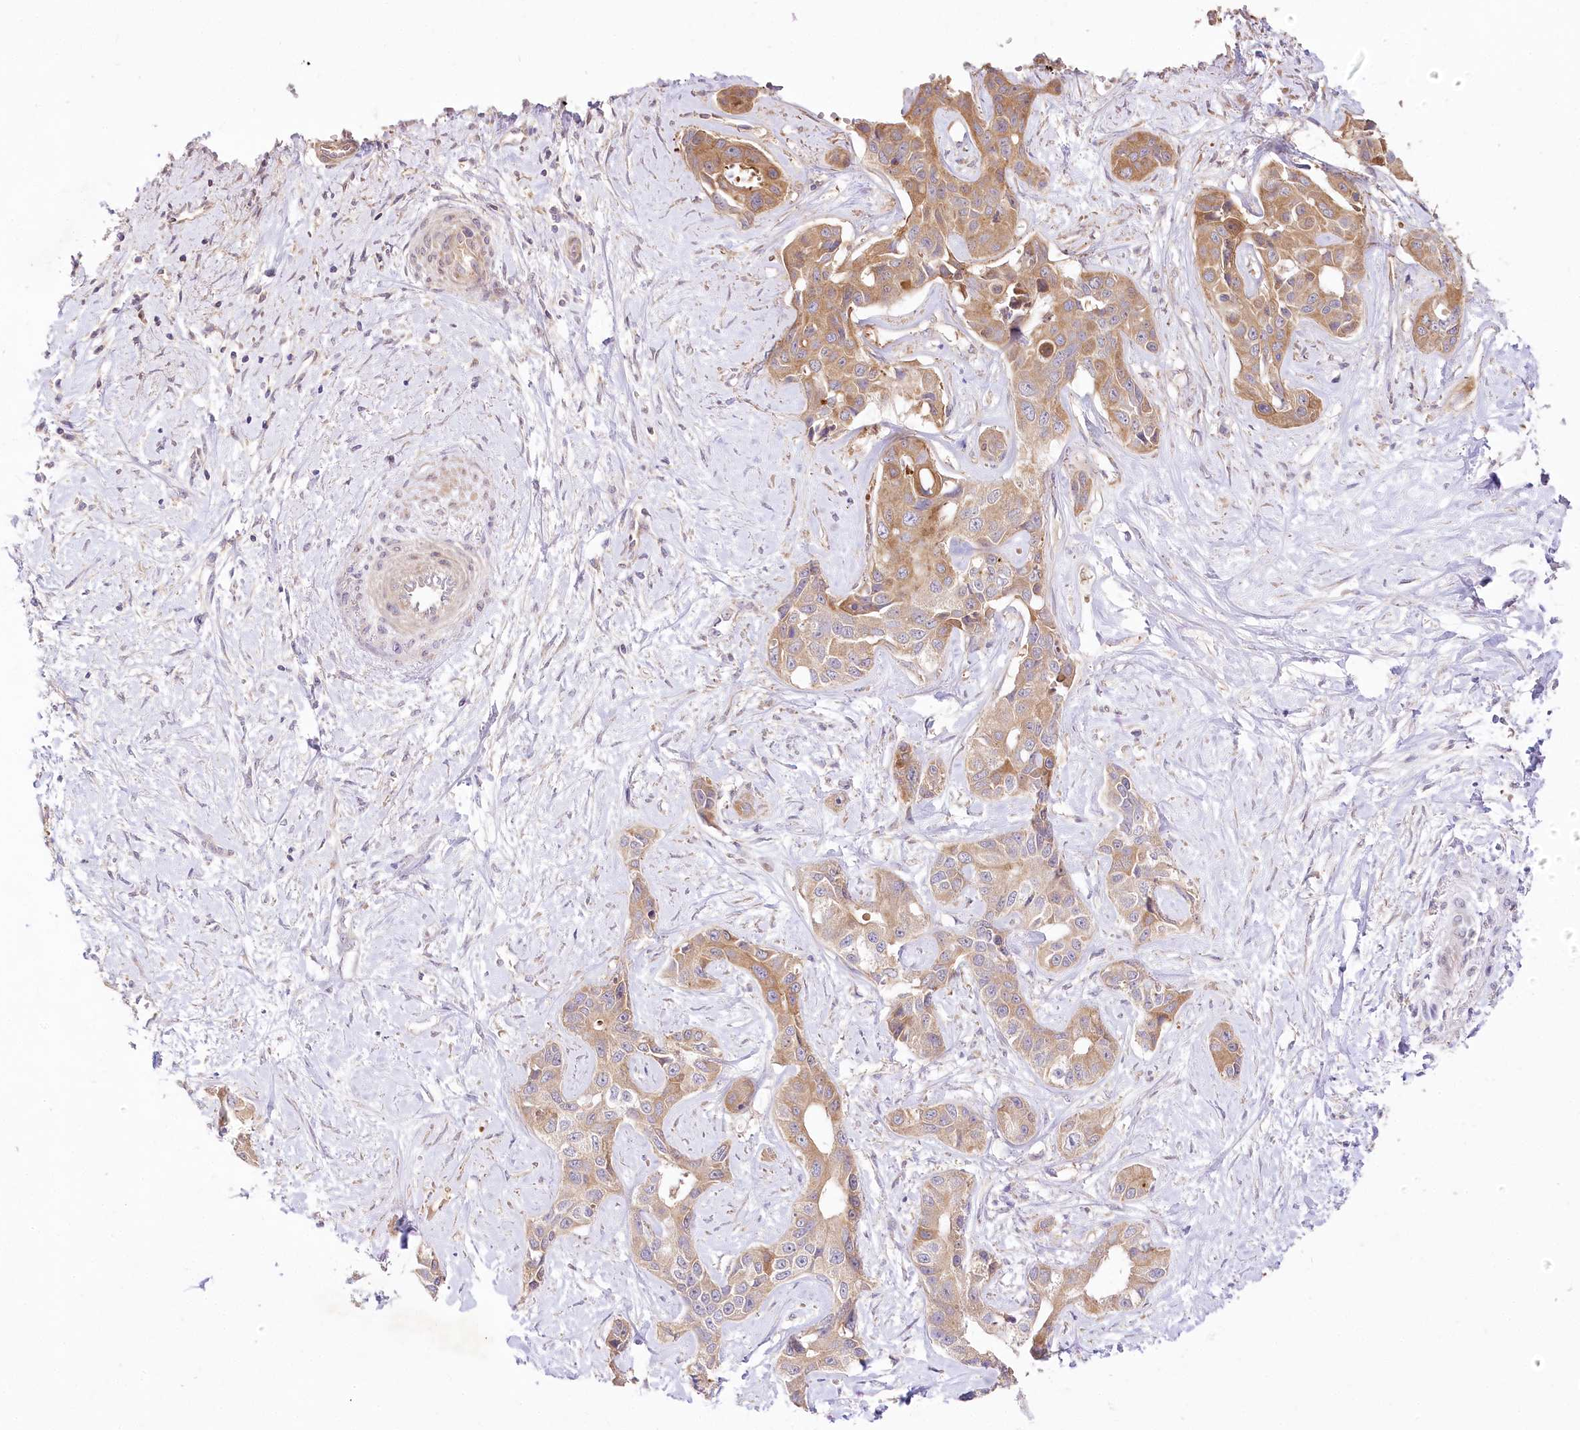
{"staining": {"intensity": "moderate", "quantity": ">75%", "location": "cytoplasmic/membranous"}, "tissue": "liver cancer", "cell_type": "Tumor cells", "image_type": "cancer", "snomed": [{"axis": "morphology", "description": "Cholangiocarcinoma"}, {"axis": "topography", "description": "Liver"}], "caption": "IHC of liver cancer exhibits medium levels of moderate cytoplasmic/membranous expression in about >75% of tumor cells.", "gene": "PYROXD1", "patient": {"sex": "male", "age": 59}}